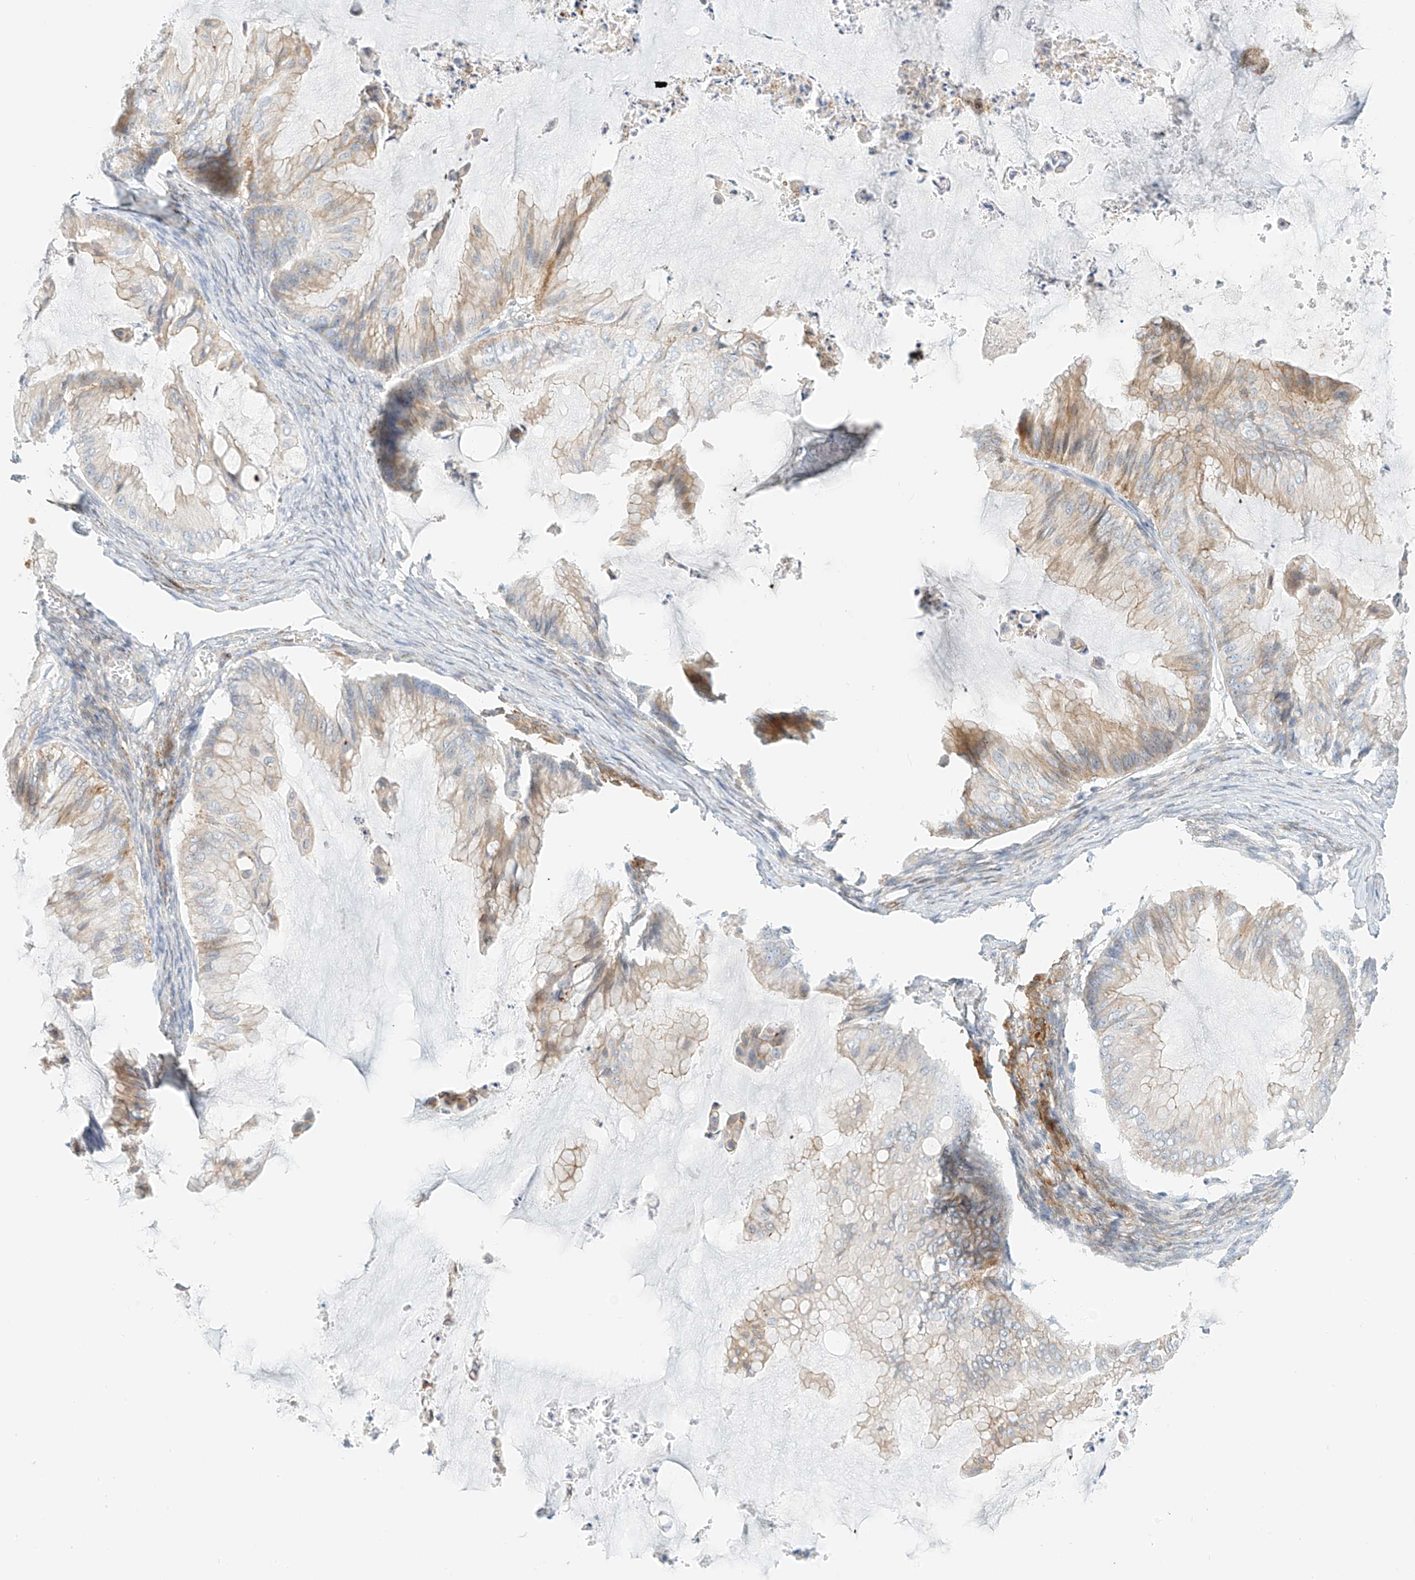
{"staining": {"intensity": "weak", "quantity": "25%-75%", "location": "cytoplasmic/membranous"}, "tissue": "ovarian cancer", "cell_type": "Tumor cells", "image_type": "cancer", "snomed": [{"axis": "morphology", "description": "Cystadenocarcinoma, mucinous, NOS"}, {"axis": "topography", "description": "Ovary"}], "caption": "Immunohistochemistry micrograph of ovarian mucinous cystadenocarcinoma stained for a protein (brown), which shows low levels of weak cytoplasmic/membranous positivity in approximately 25%-75% of tumor cells.", "gene": "PCYOX1", "patient": {"sex": "female", "age": 71}}